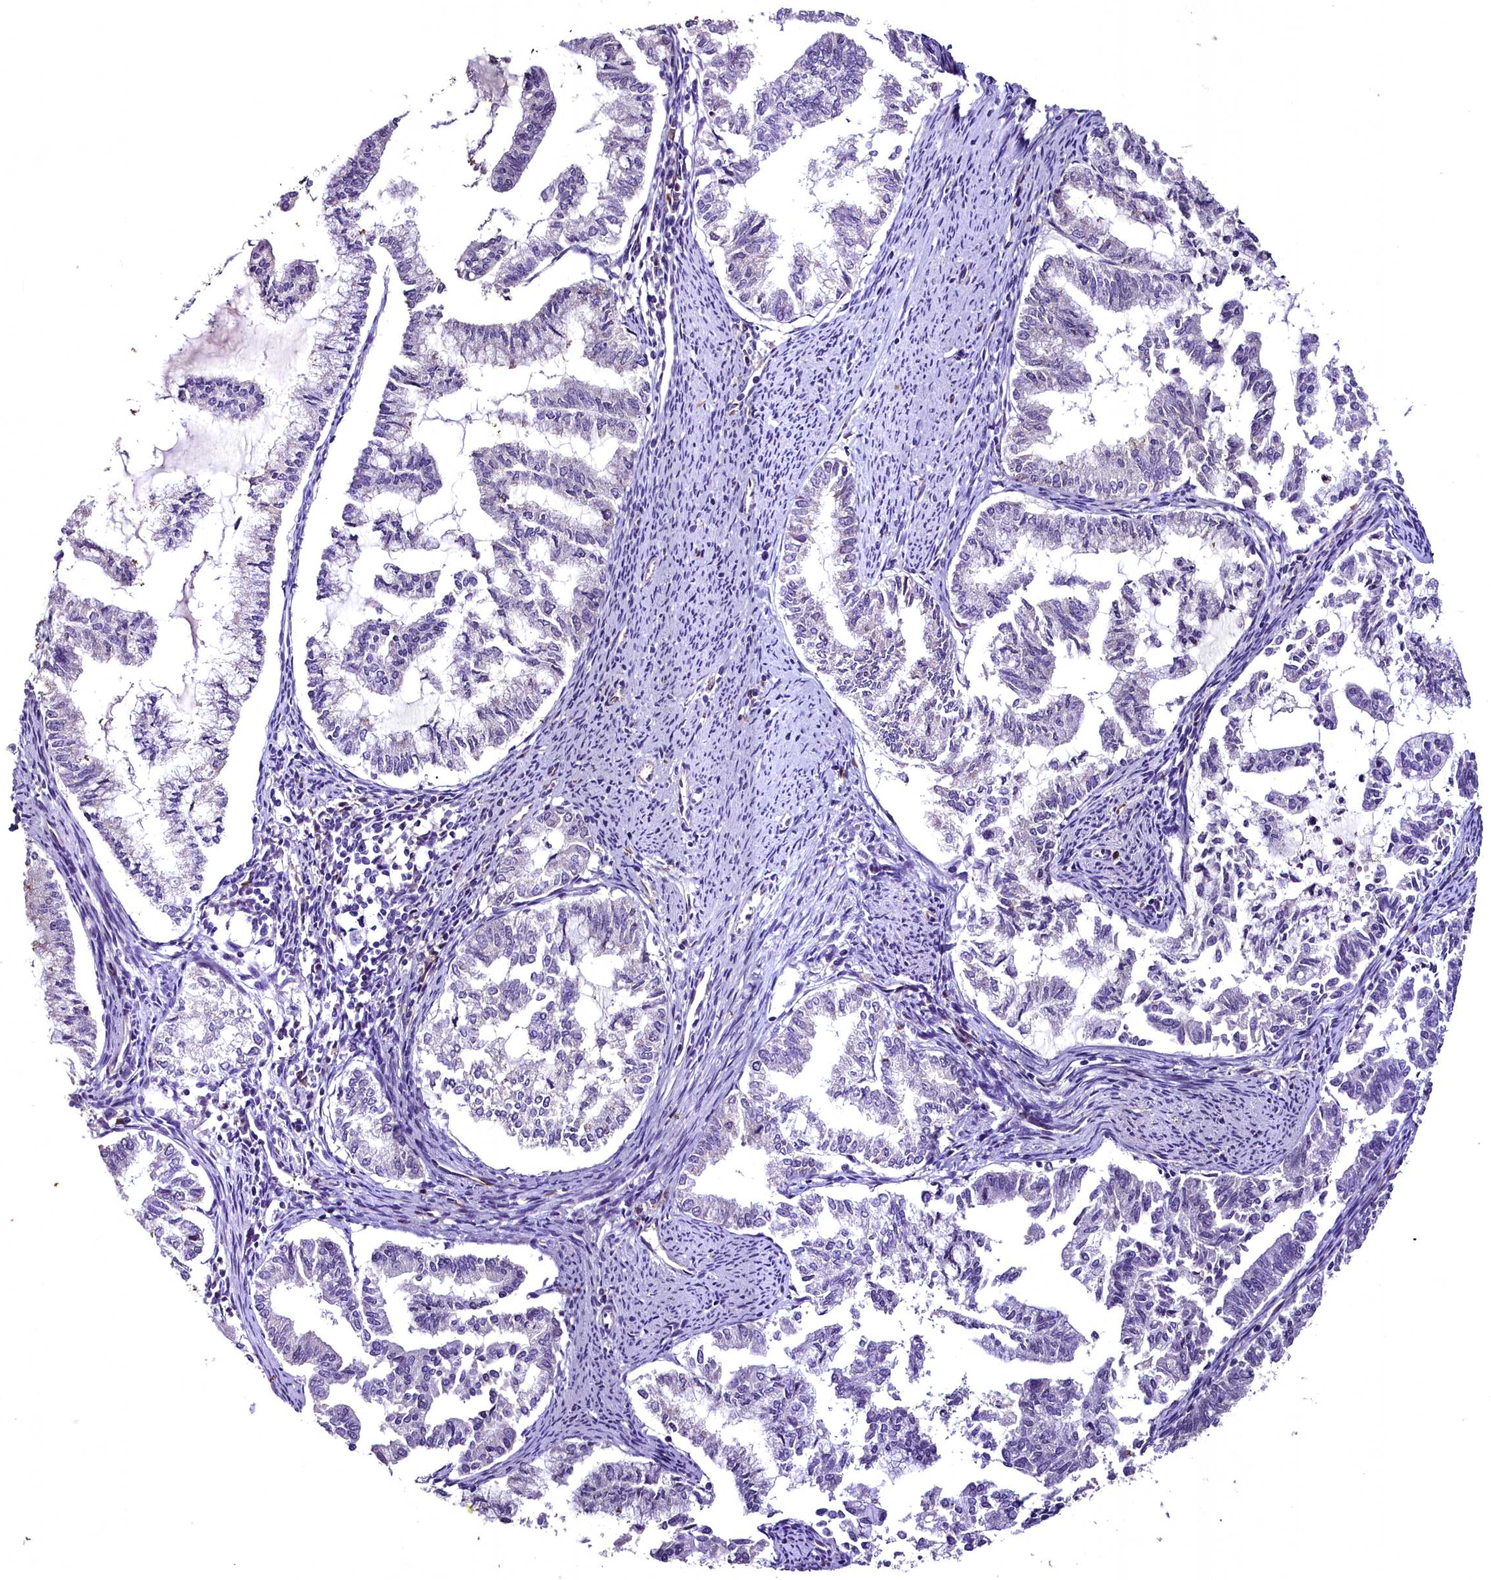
{"staining": {"intensity": "negative", "quantity": "none", "location": "none"}, "tissue": "endometrial cancer", "cell_type": "Tumor cells", "image_type": "cancer", "snomed": [{"axis": "morphology", "description": "Adenocarcinoma, NOS"}, {"axis": "topography", "description": "Endometrium"}], "caption": "Immunohistochemistry of endometrial cancer displays no expression in tumor cells.", "gene": "MS4A18", "patient": {"sex": "female", "age": 79}}